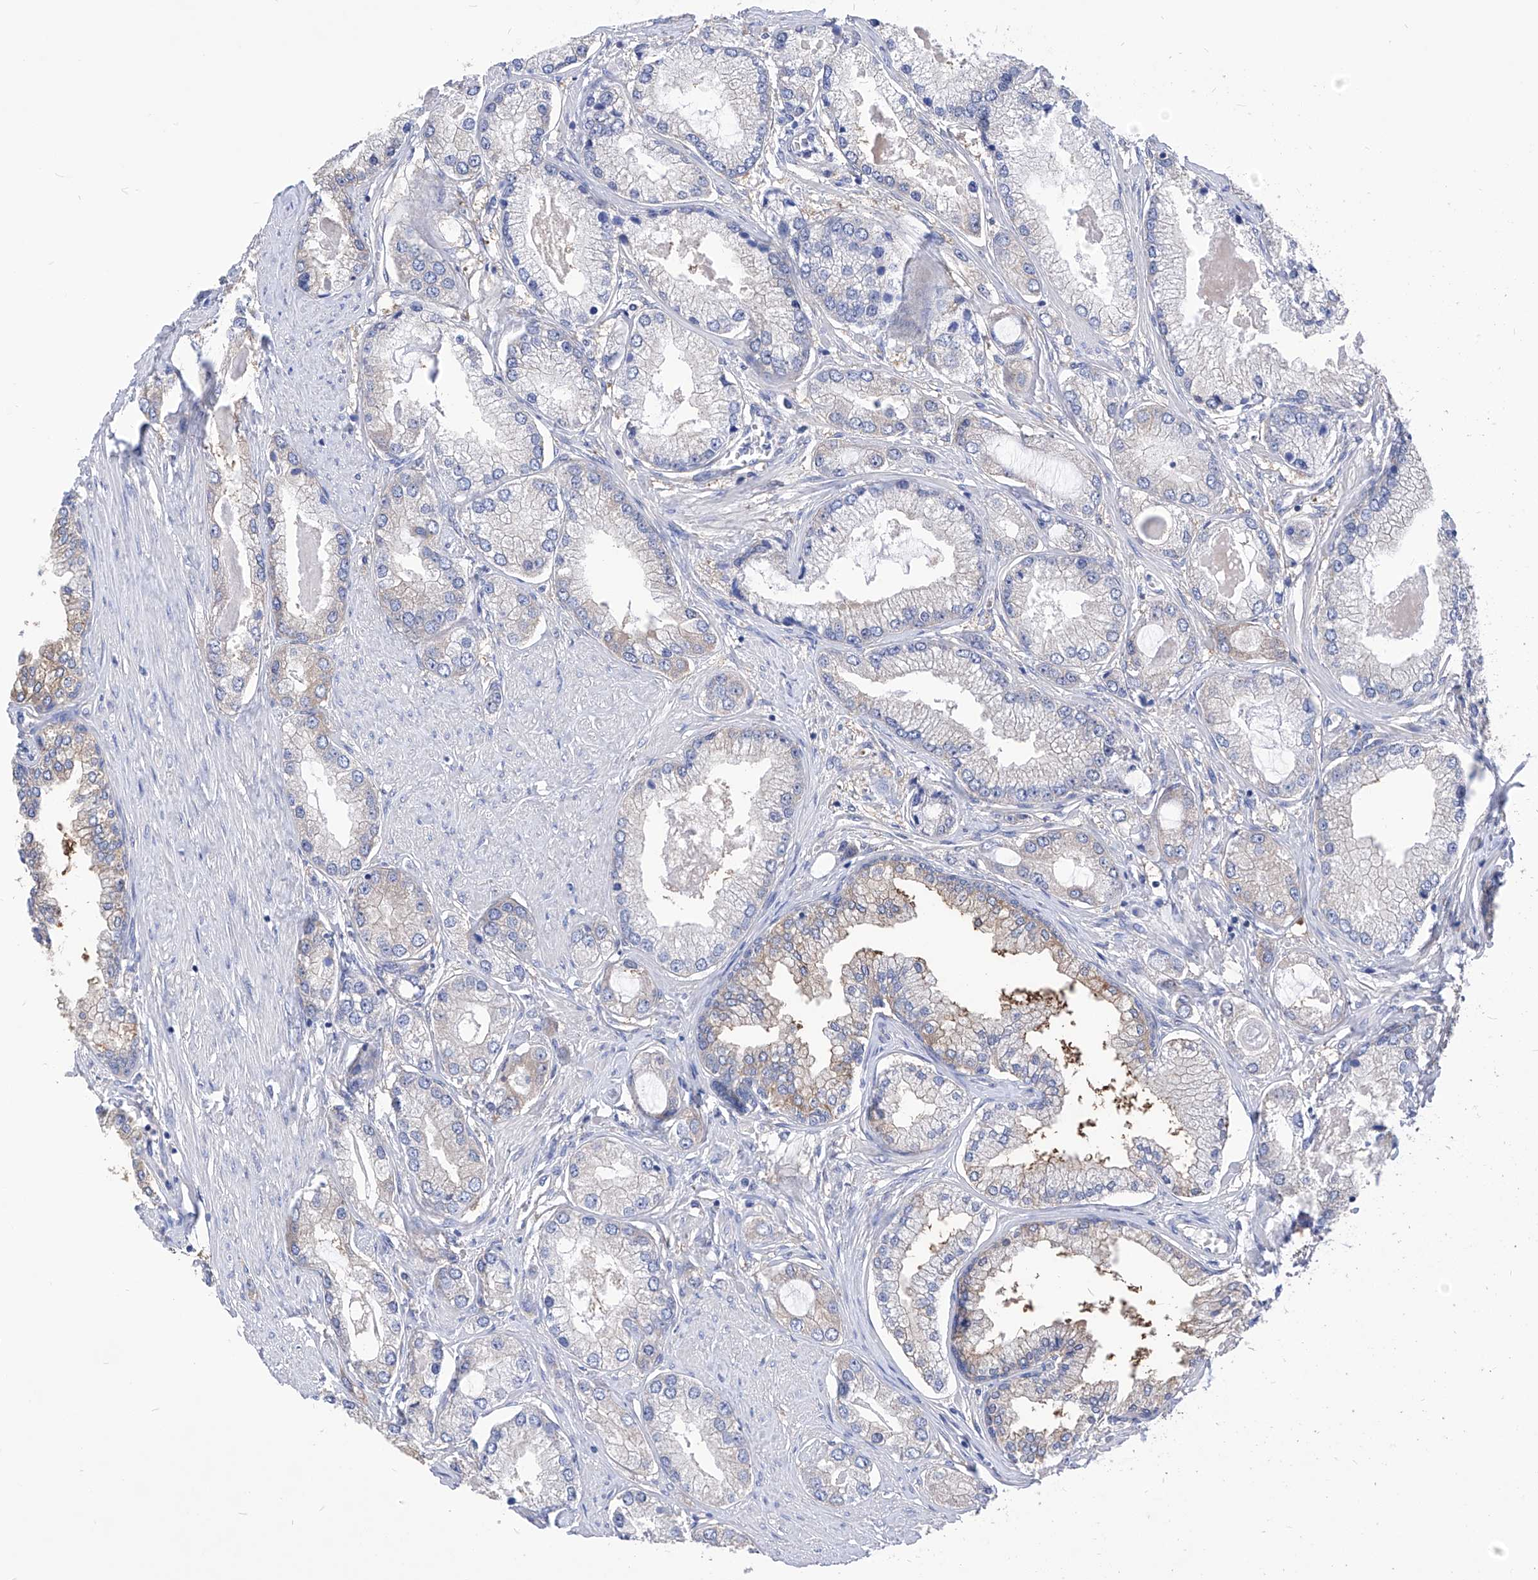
{"staining": {"intensity": "moderate", "quantity": "<25%", "location": "cytoplasmic/membranous"}, "tissue": "prostate cancer", "cell_type": "Tumor cells", "image_type": "cancer", "snomed": [{"axis": "morphology", "description": "Adenocarcinoma, Low grade"}, {"axis": "topography", "description": "Prostate"}], "caption": "An immunohistochemistry image of tumor tissue is shown. Protein staining in brown shows moderate cytoplasmic/membranous positivity in adenocarcinoma (low-grade) (prostate) within tumor cells.", "gene": "XPNPEP1", "patient": {"sex": "male", "age": 62}}